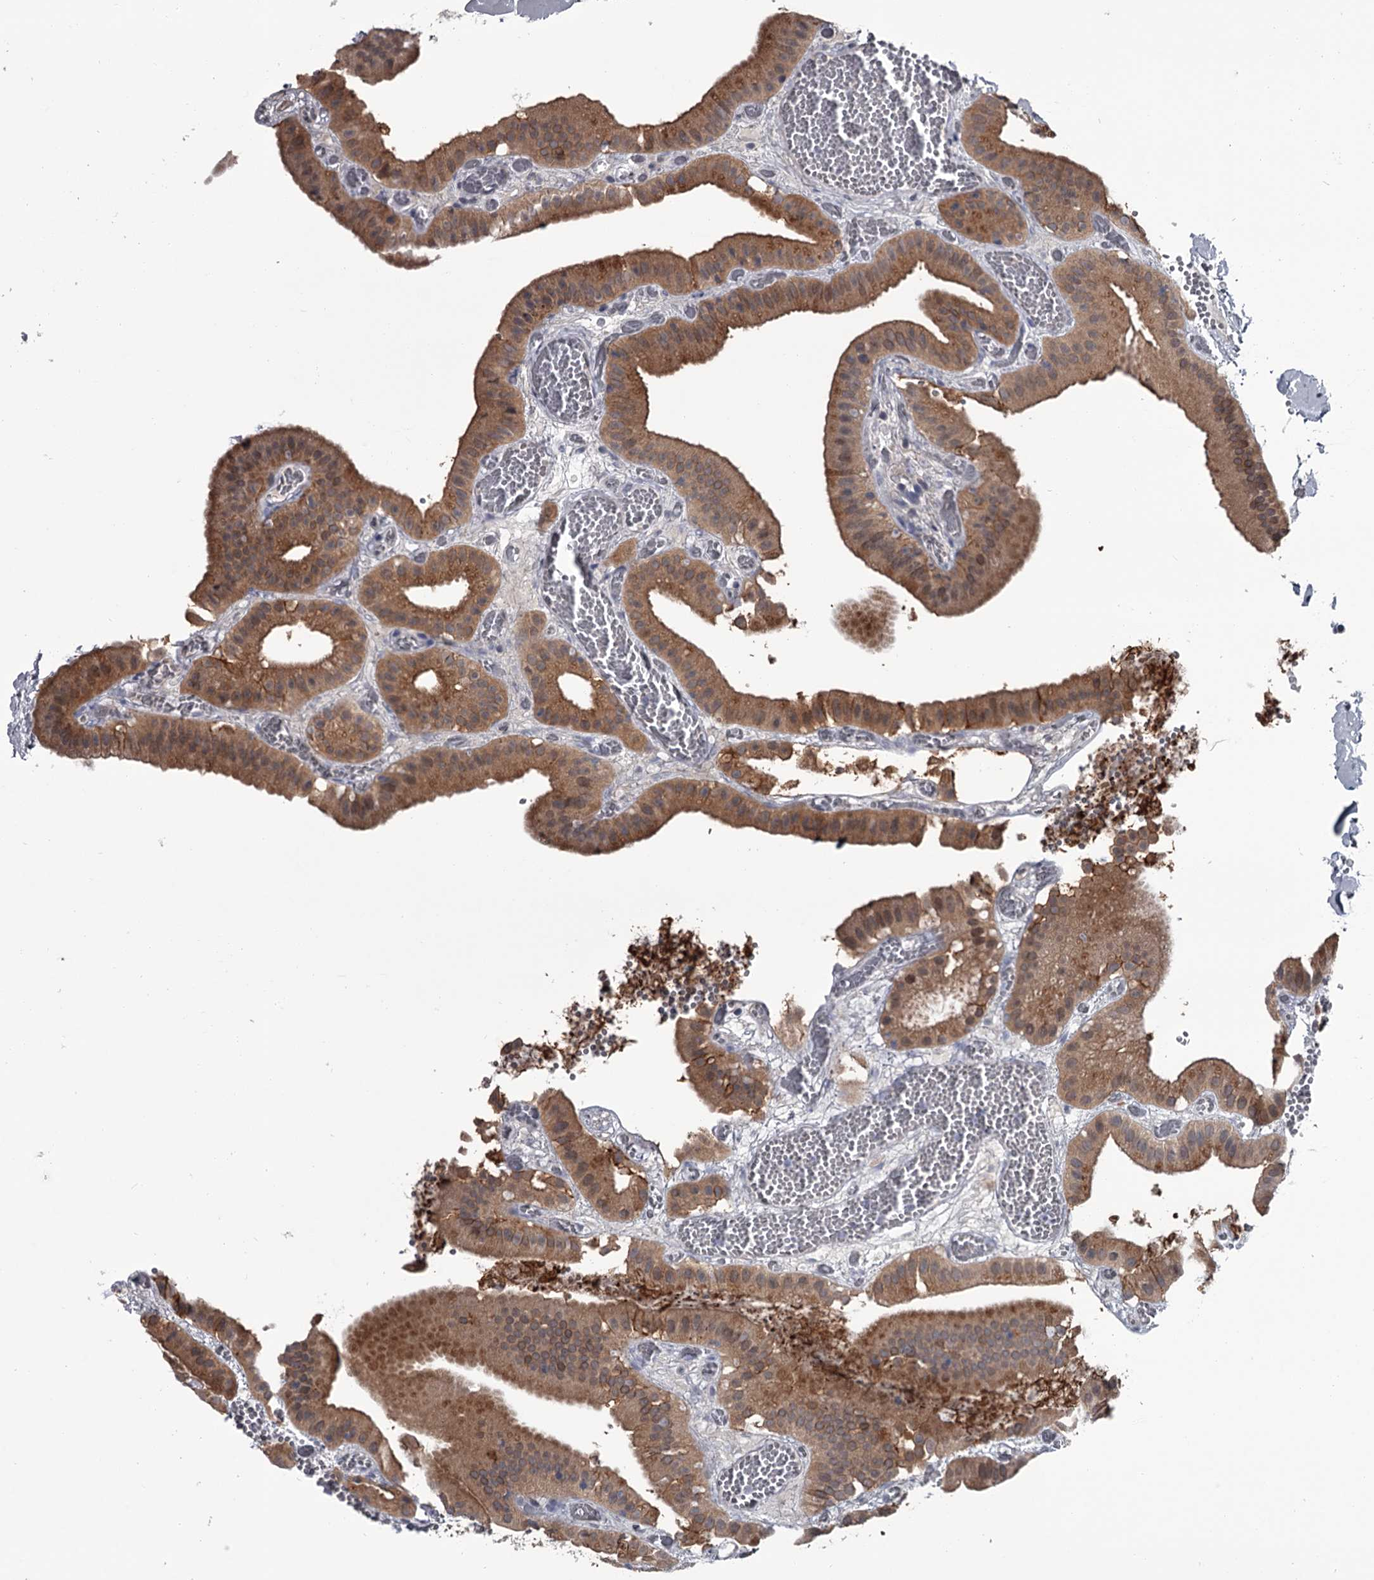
{"staining": {"intensity": "moderate", "quantity": ">75%", "location": "cytoplasmic/membranous"}, "tissue": "gallbladder", "cell_type": "Glandular cells", "image_type": "normal", "snomed": [{"axis": "morphology", "description": "Normal tissue, NOS"}, {"axis": "topography", "description": "Gallbladder"}], "caption": "IHC of benign gallbladder demonstrates medium levels of moderate cytoplasmic/membranous expression in approximately >75% of glandular cells. (Brightfield microscopy of DAB IHC at high magnification).", "gene": "DAO", "patient": {"sex": "female", "age": 64}}